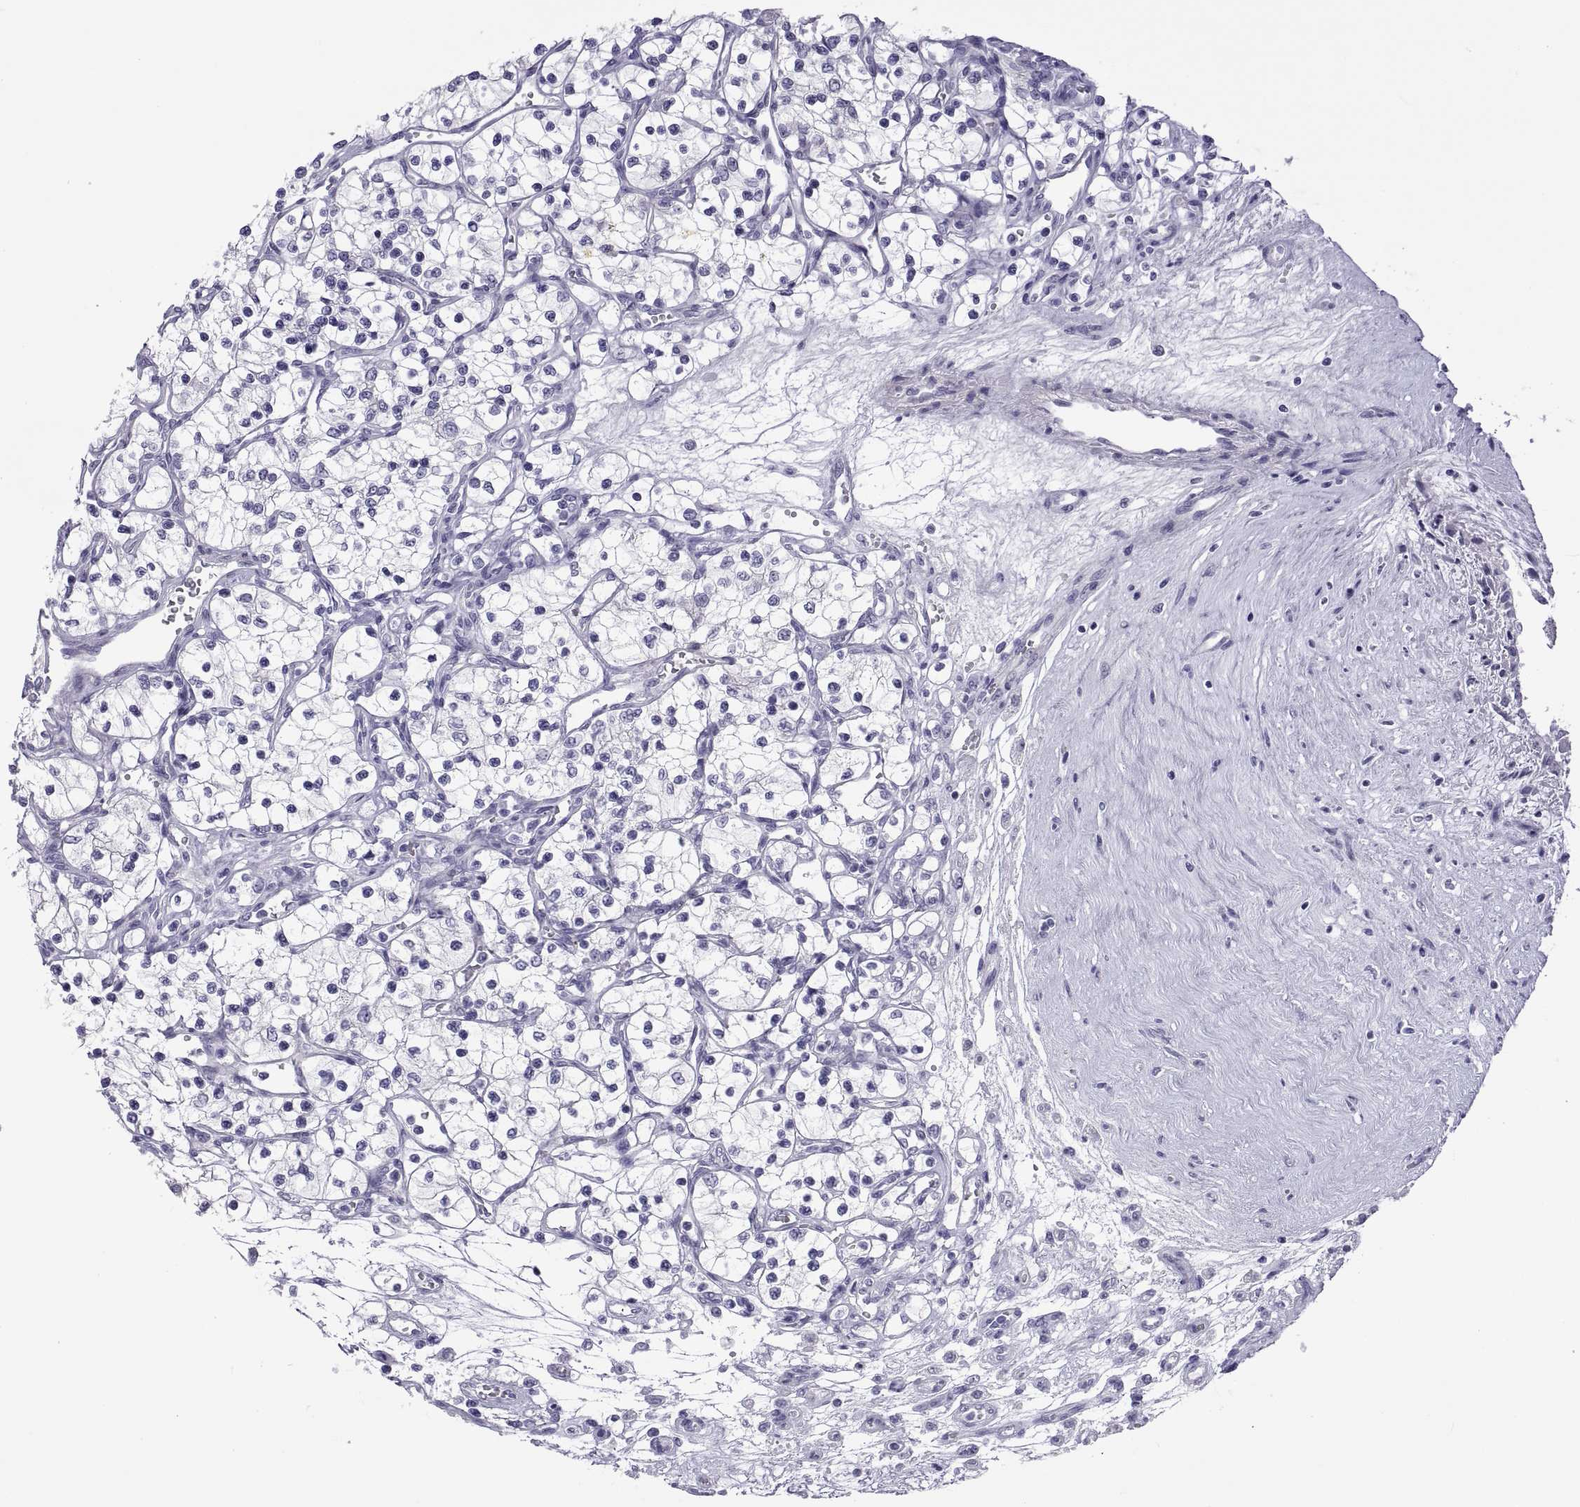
{"staining": {"intensity": "negative", "quantity": "none", "location": "none"}, "tissue": "renal cancer", "cell_type": "Tumor cells", "image_type": "cancer", "snomed": [{"axis": "morphology", "description": "Adenocarcinoma, NOS"}, {"axis": "topography", "description": "Kidney"}], "caption": "Photomicrograph shows no significant protein positivity in tumor cells of renal cancer (adenocarcinoma).", "gene": "VSX2", "patient": {"sex": "female", "age": 69}}